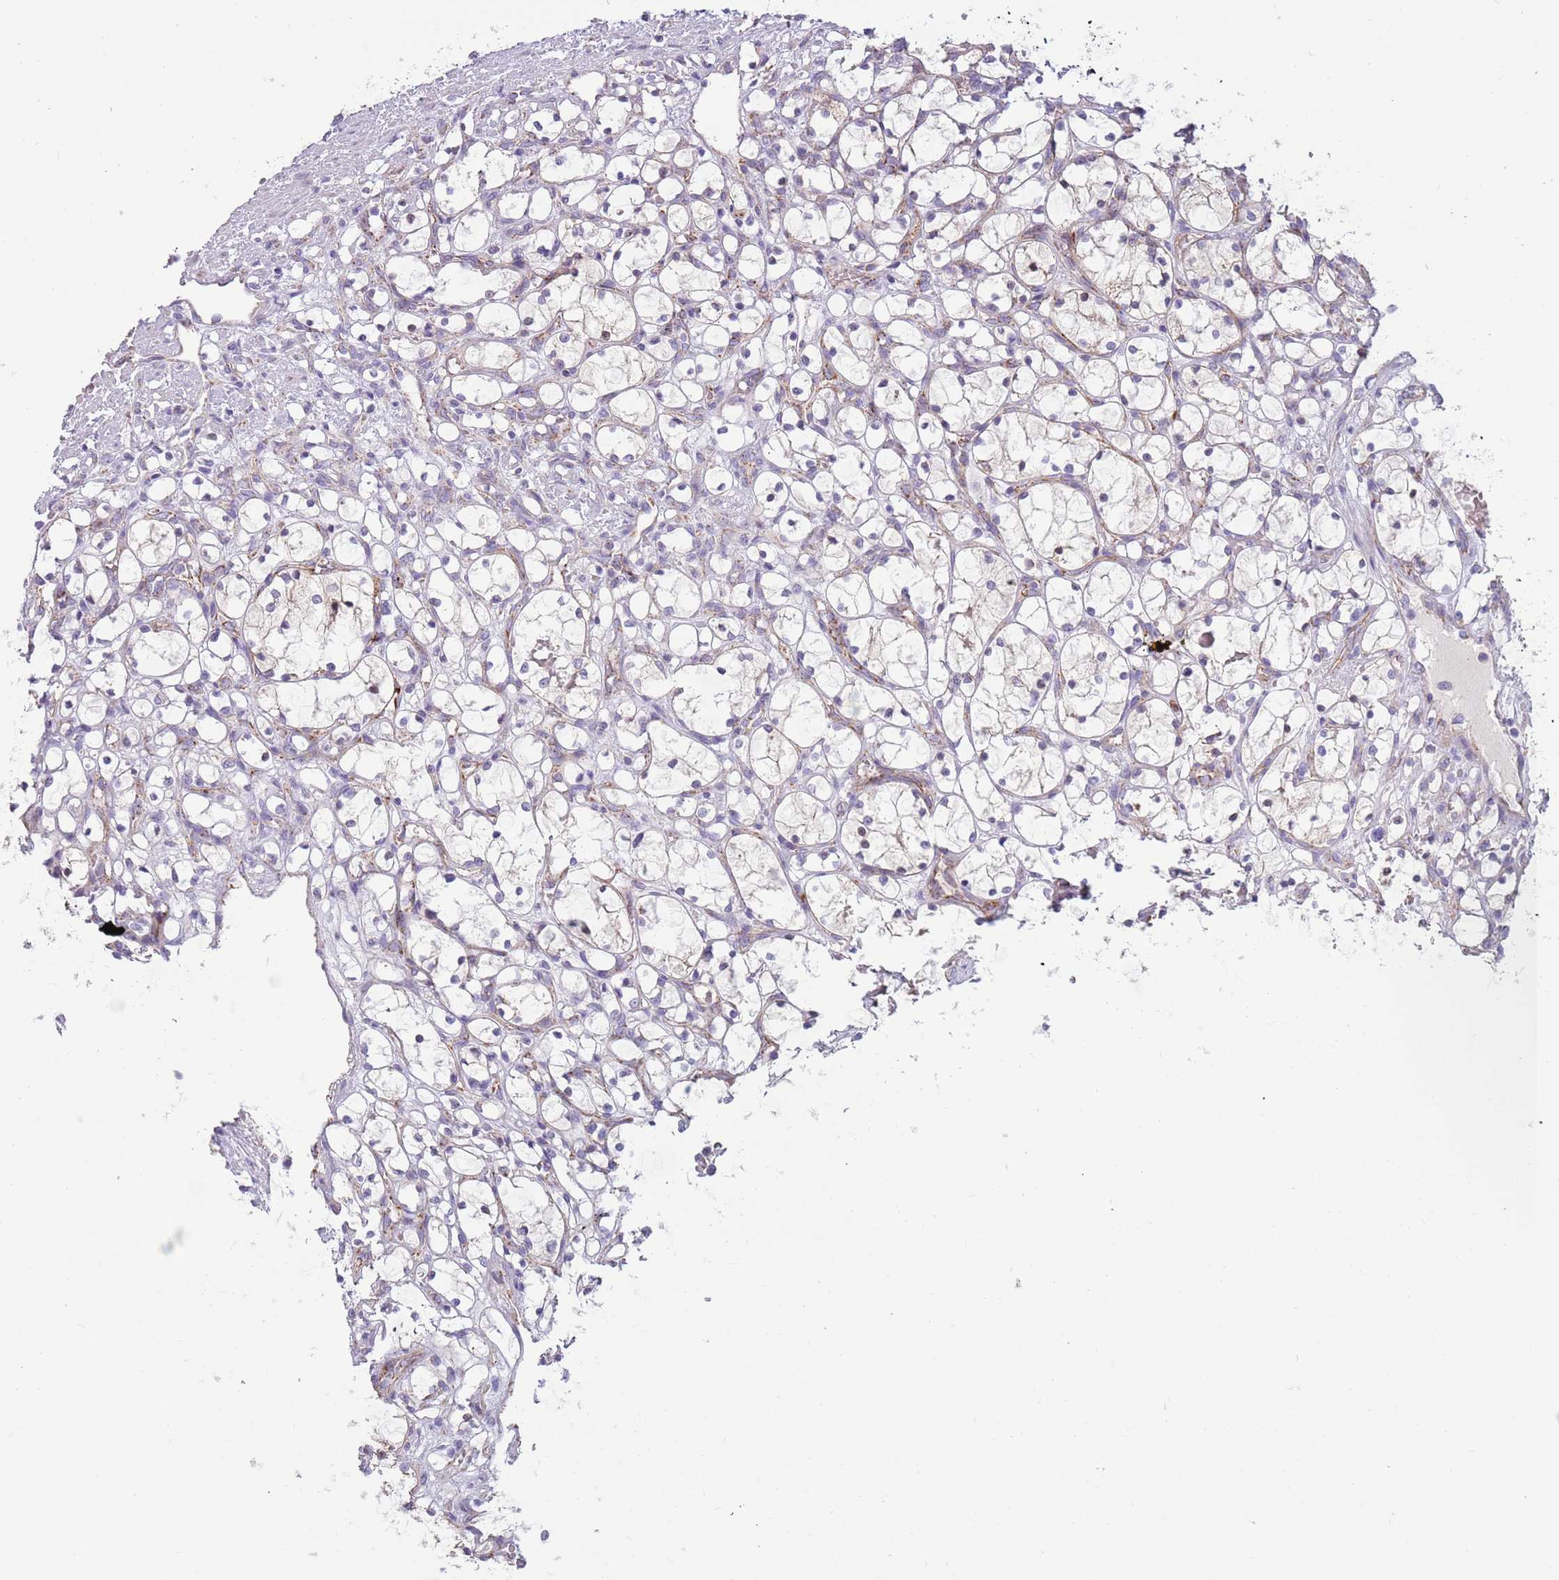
{"staining": {"intensity": "negative", "quantity": "none", "location": "none"}, "tissue": "renal cancer", "cell_type": "Tumor cells", "image_type": "cancer", "snomed": [{"axis": "morphology", "description": "Adenocarcinoma, NOS"}, {"axis": "topography", "description": "Kidney"}], "caption": "IHC image of human adenocarcinoma (renal) stained for a protein (brown), which demonstrates no expression in tumor cells. (Immunohistochemistry (ihc), brightfield microscopy, high magnification).", "gene": "RNF222", "patient": {"sex": "female", "age": 69}}